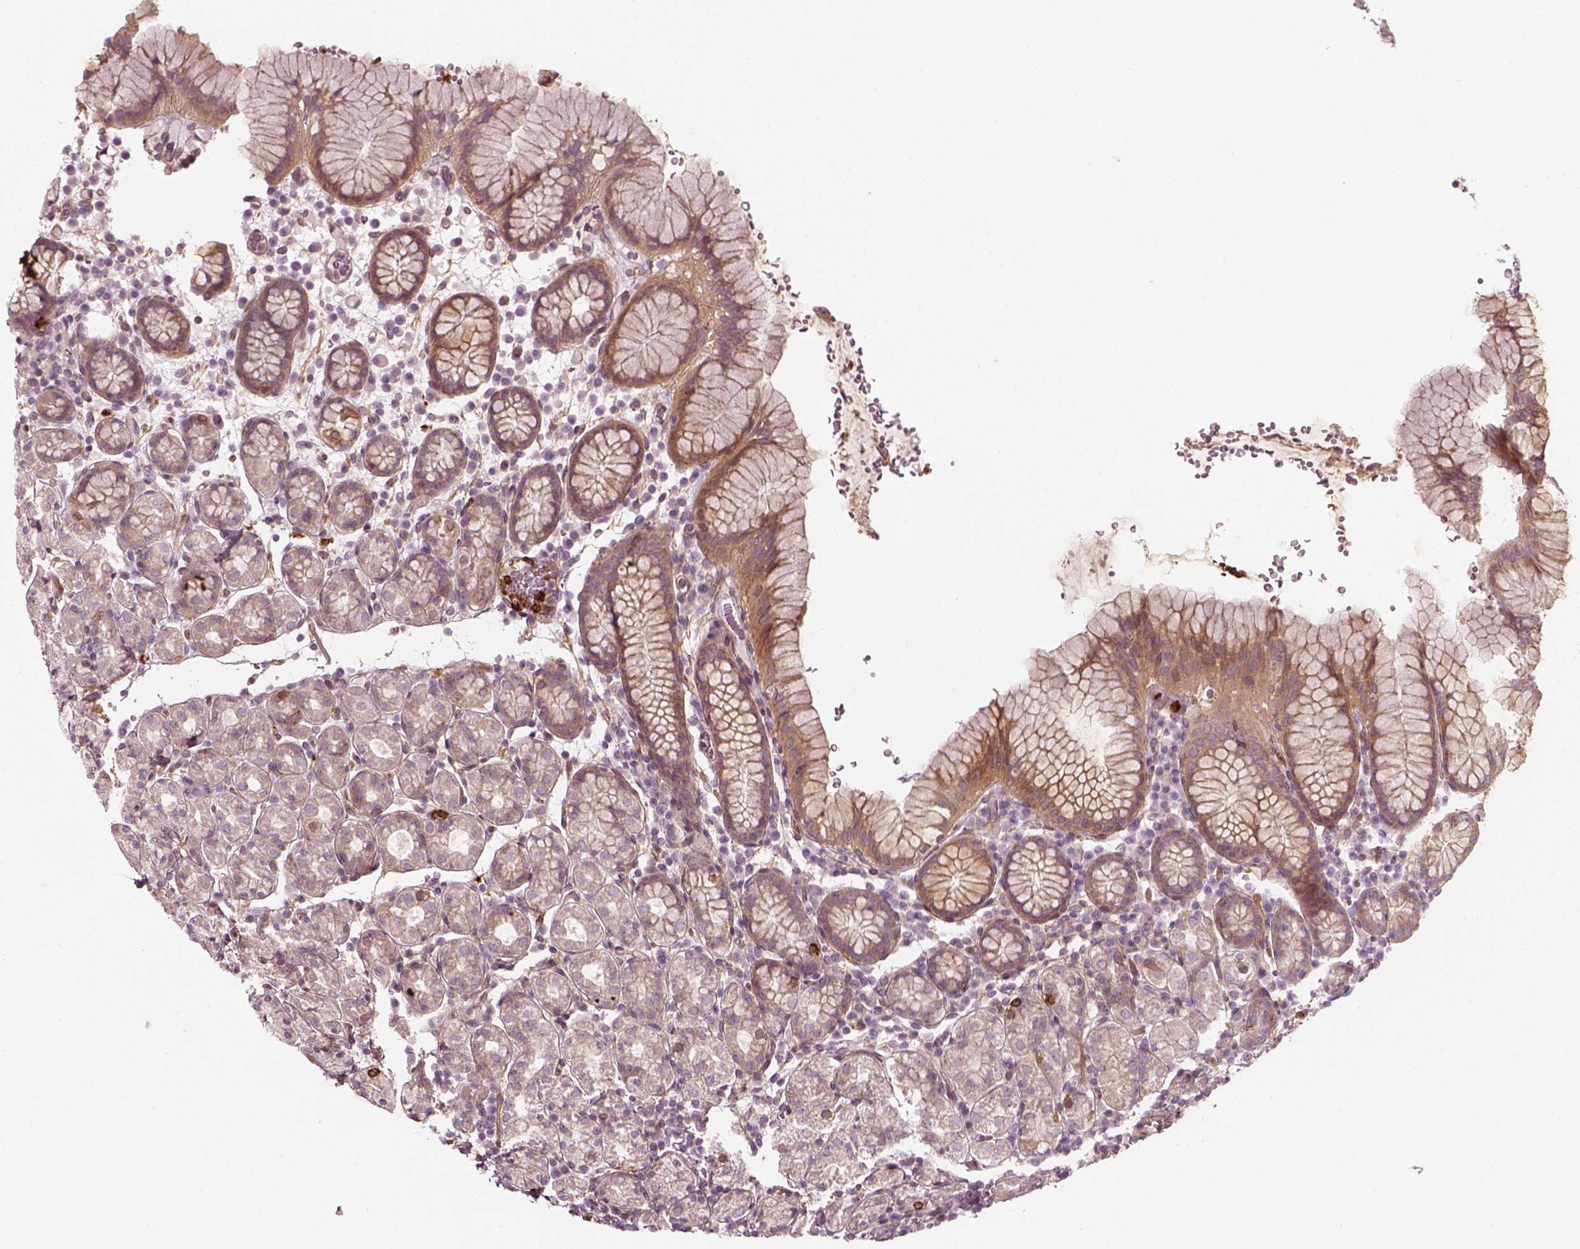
{"staining": {"intensity": "strong", "quantity": "<25%", "location": "cytoplasmic/membranous"}, "tissue": "stomach", "cell_type": "Glandular cells", "image_type": "normal", "snomed": [{"axis": "morphology", "description": "Normal tissue, NOS"}, {"axis": "topography", "description": "Stomach, upper"}, {"axis": "topography", "description": "Stomach"}], "caption": "This is an image of IHC staining of normal stomach, which shows strong positivity in the cytoplasmic/membranous of glandular cells.", "gene": "NPTN", "patient": {"sex": "male", "age": 62}}